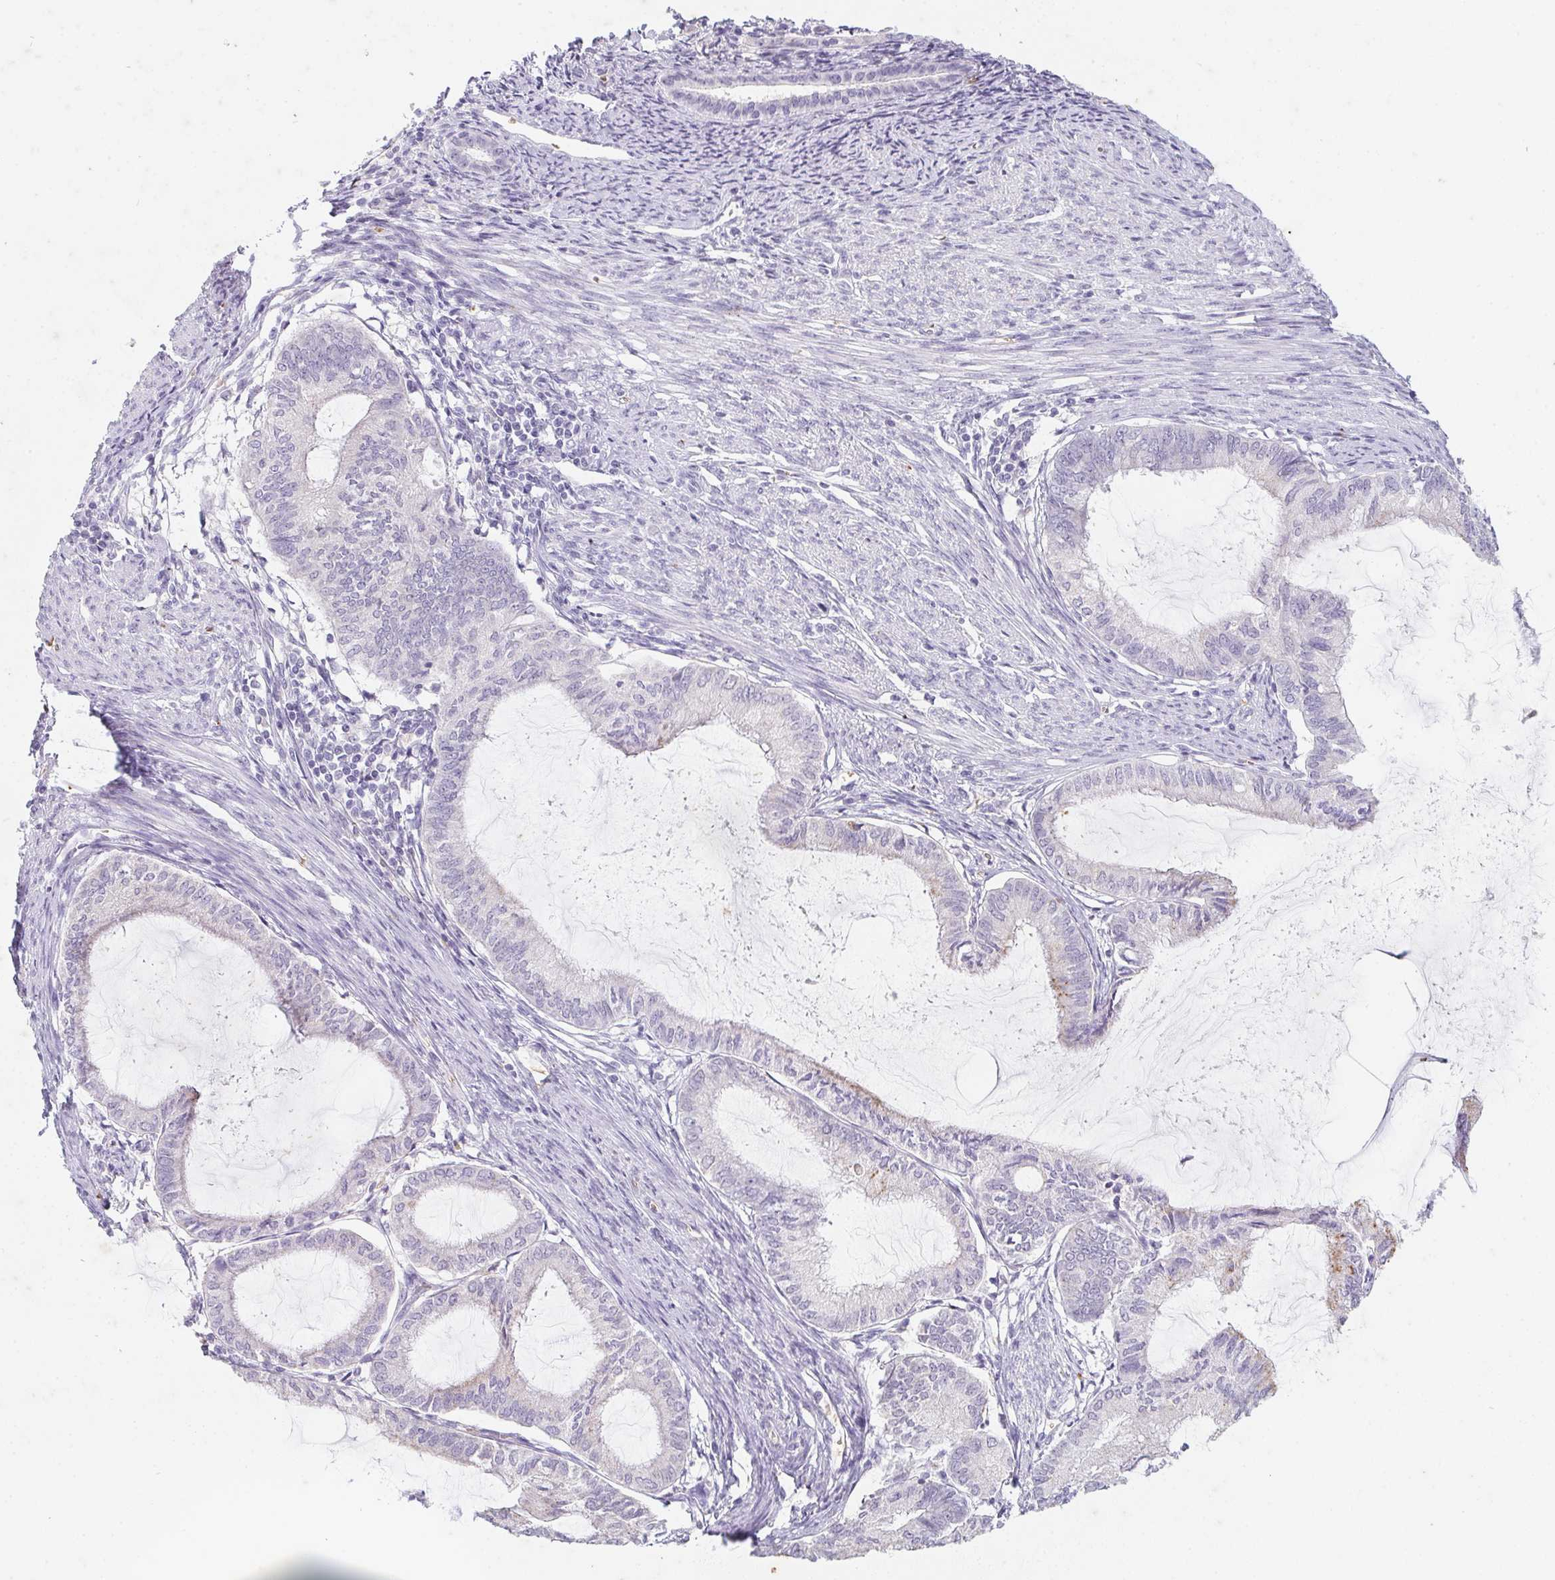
{"staining": {"intensity": "negative", "quantity": "none", "location": "none"}, "tissue": "endometrial cancer", "cell_type": "Tumor cells", "image_type": "cancer", "snomed": [{"axis": "morphology", "description": "Adenocarcinoma, NOS"}, {"axis": "topography", "description": "Endometrium"}], "caption": "Immunohistochemistry (IHC) micrograph of neoplastic tissue: human endometrial cancer stained with DAB (3,3'-diaminobenzidine) exhibits no significant protein staining in tumor cells.", "gene": "DCD", "patient": {"sex": "female", "age": 86}}